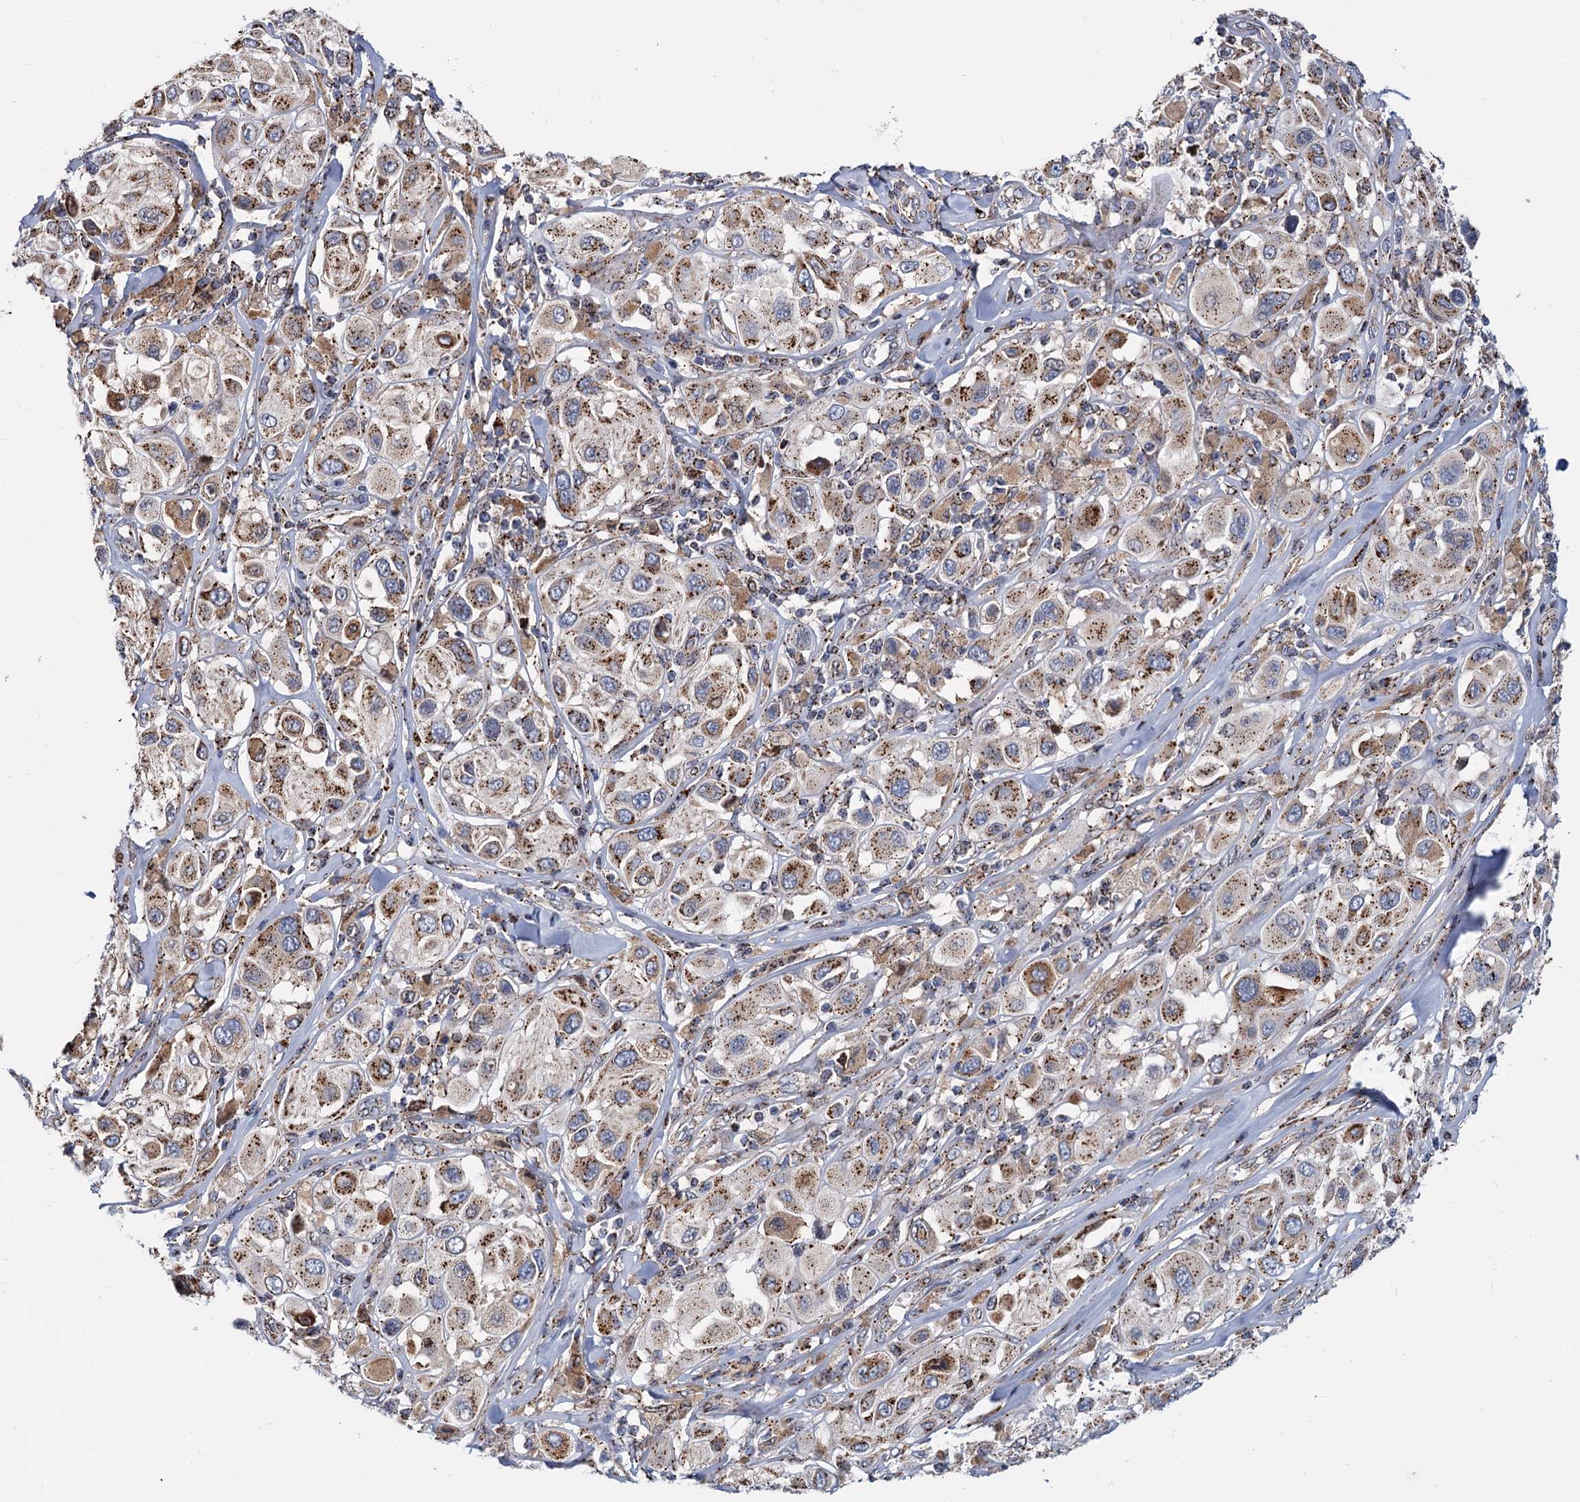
{"staining": {"intensity": "moderate", "quantity": ">75%", "location": "cytoplasmic/membranous"}, "tissue": "melanoma", "cell_type": "Tumor cells", "image_type": "cancer", "snomed": [{"axis": "morphology", "description": "Malignant melanoma, Metastatic site"}, {"axis": "topography", "description": "Skin"}], "caption": "DAB immunohistochemical staining of human malignant melanoma (metastatic site) displays moderate cytoplasmic/membranous protein expression in about >75% of tumor cells.", "gene": "SUPT20H", "patient": {"sex": "male", "age": 41}}